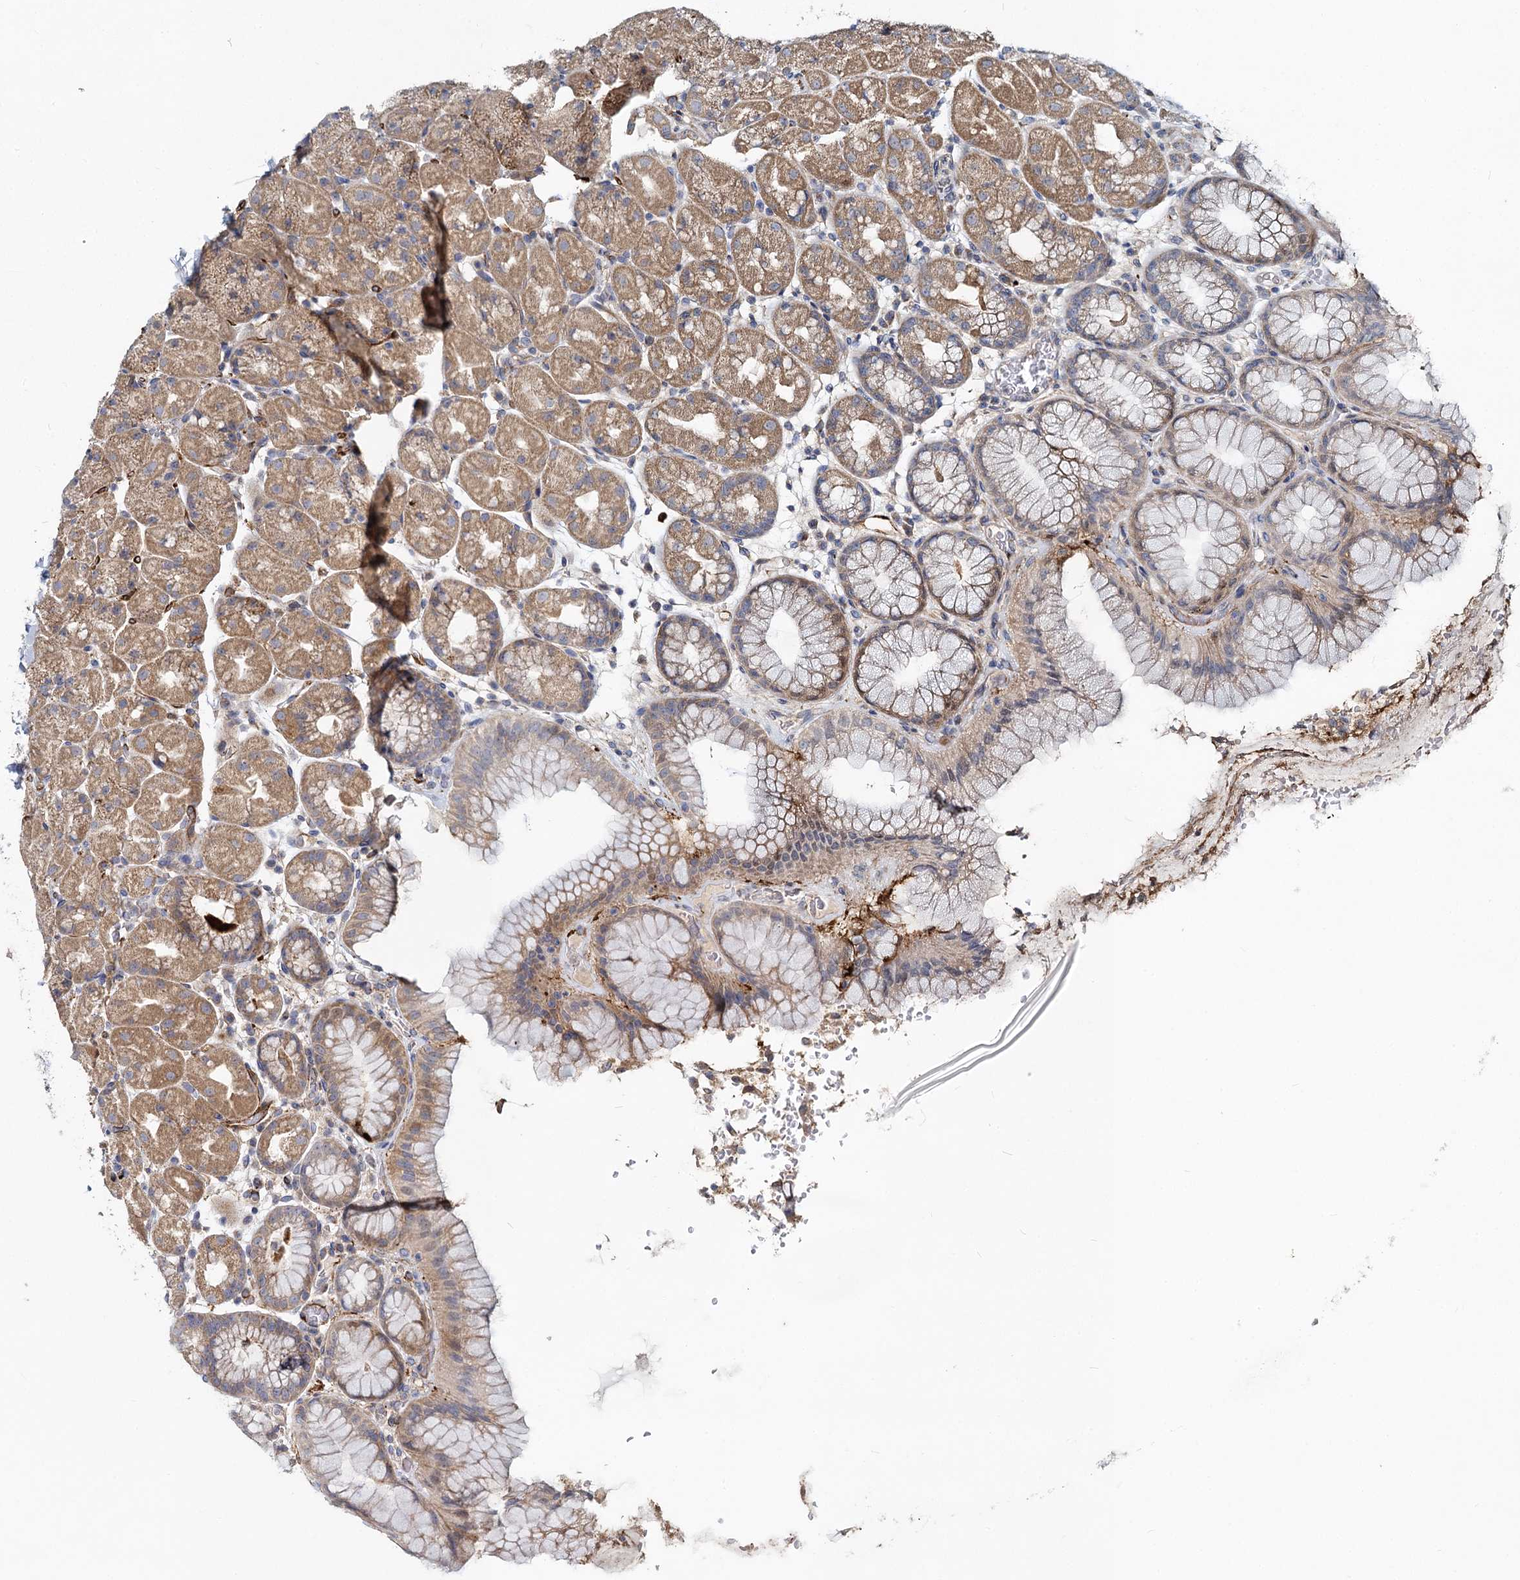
{"staining": {"intensity": "moderate", "quantity": ">75%", "location": "cytoplasmic/membranous"}, "tissue": "stomach", "cell_type": "Glandular cells", "image_type": "normal", "snomed": [{"axis": "morphology", "description": "Normal tissue, NOS"}, {"axis": "topography", "description": "Stomach, upper"}, {"axis": "topography", "description": "Stomach, lower"}], "caption": "Protein expression analysis of normal stomach shows moderate cytoplasmic/membranous expression in approximately >75% of glandular cells. The staining was performed using DAB (3,3'-diaminobenzidine), with brown indicating positive protein expression. Nuclei are stained blue with hematoxylin.", "gene": "DCUN1D2", "patient": {"sex": "male", "age": 67}}